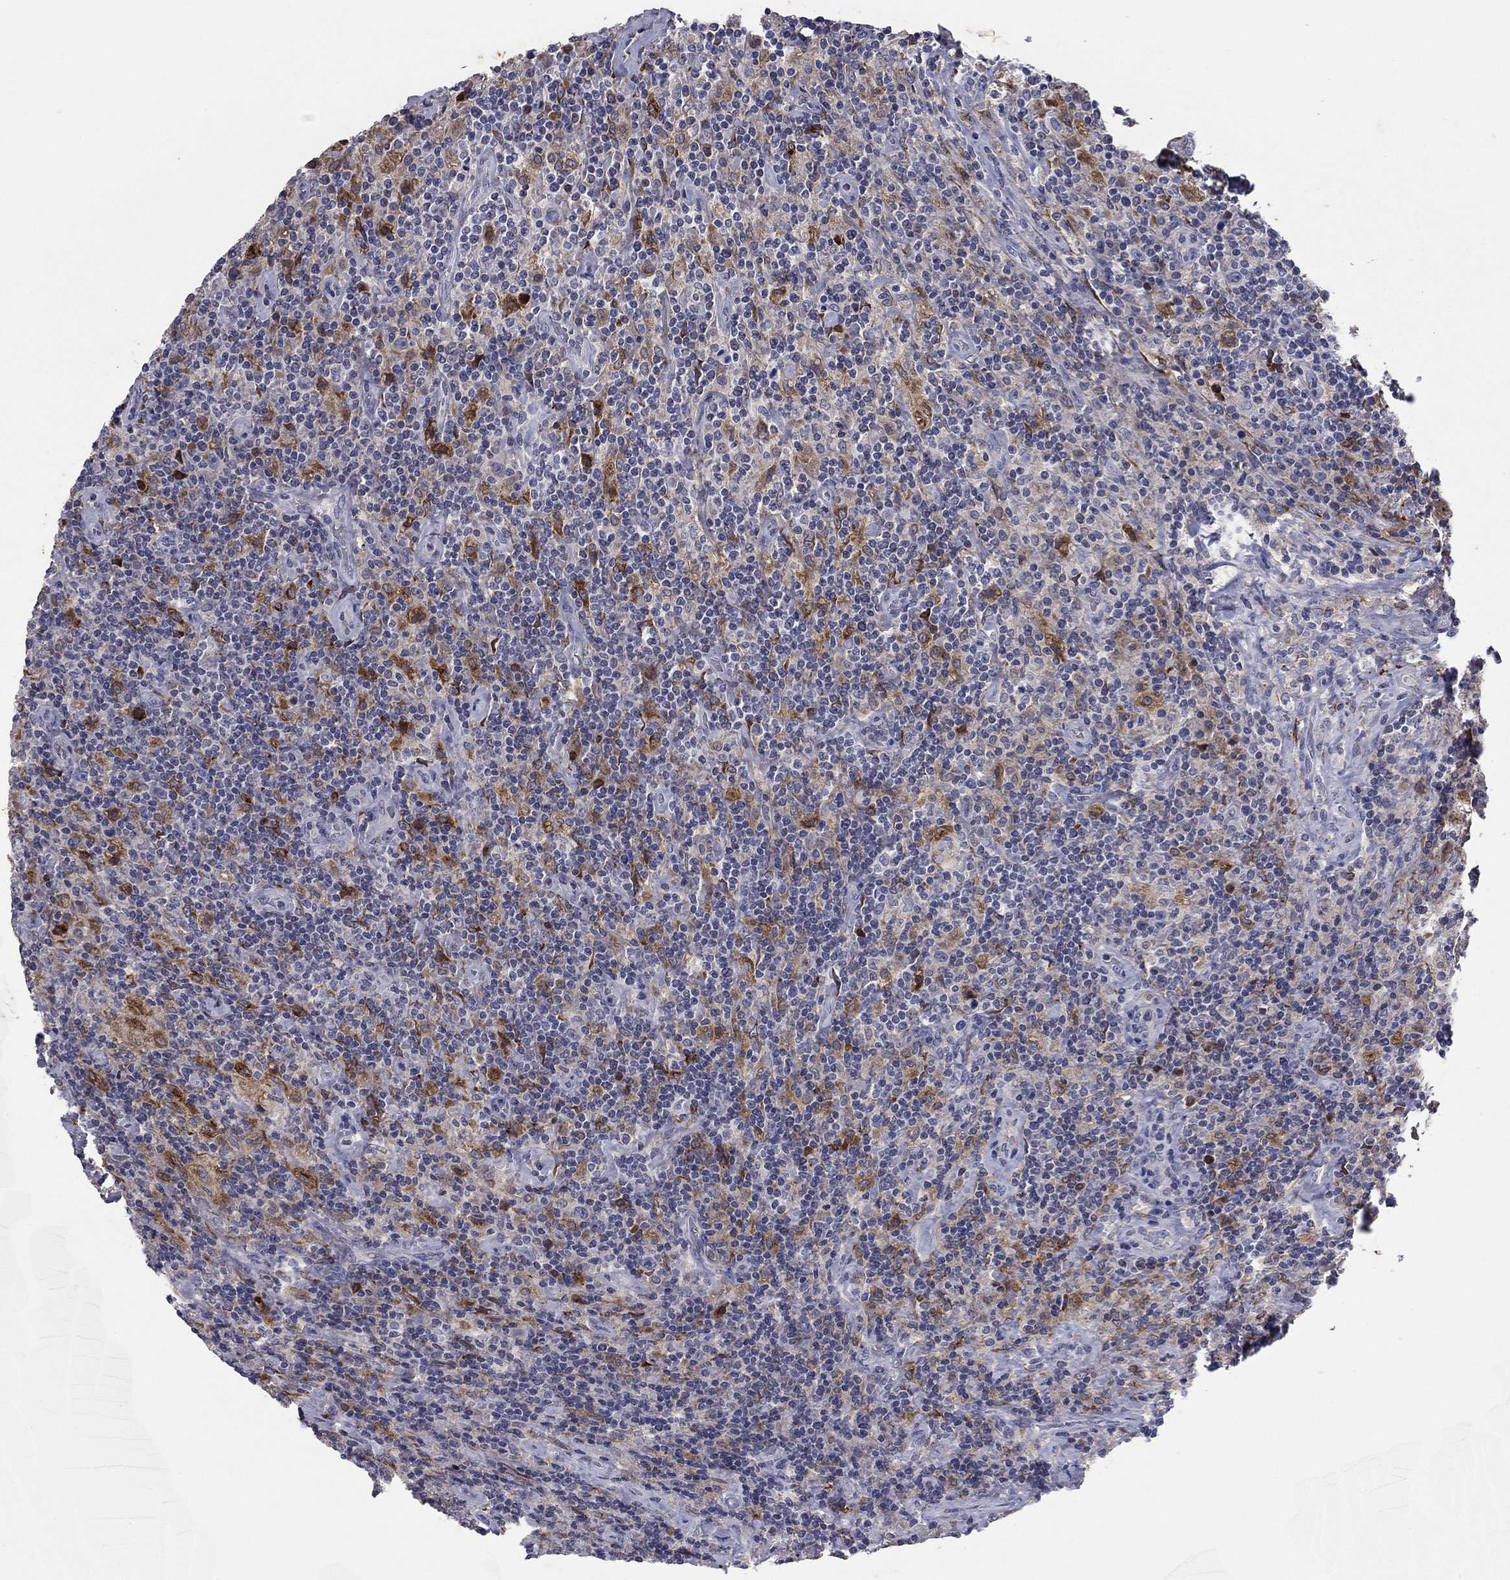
{"staining": {"intensity": "negative", "quantity": "none", "location": "none"}, "tissue": "lymphoma", "cell_type": "Tumor cells", "image_type": "cancer", "snomed": [{"axis": "morphology", "description": "Hodgkin's disease, NOS"}, {"axis": "topography", "description": "Lymph node"}], "caption": "Immunohistochemistry (IHC) image of neoplastic tissue: human Hodgkin's disease stained with DAB (3,3'-diaminobenzidine) displays no significant protein positivity in tumor cells.", "gene": "PTGDS", "patient": {"sex": "male", "age": 70}}